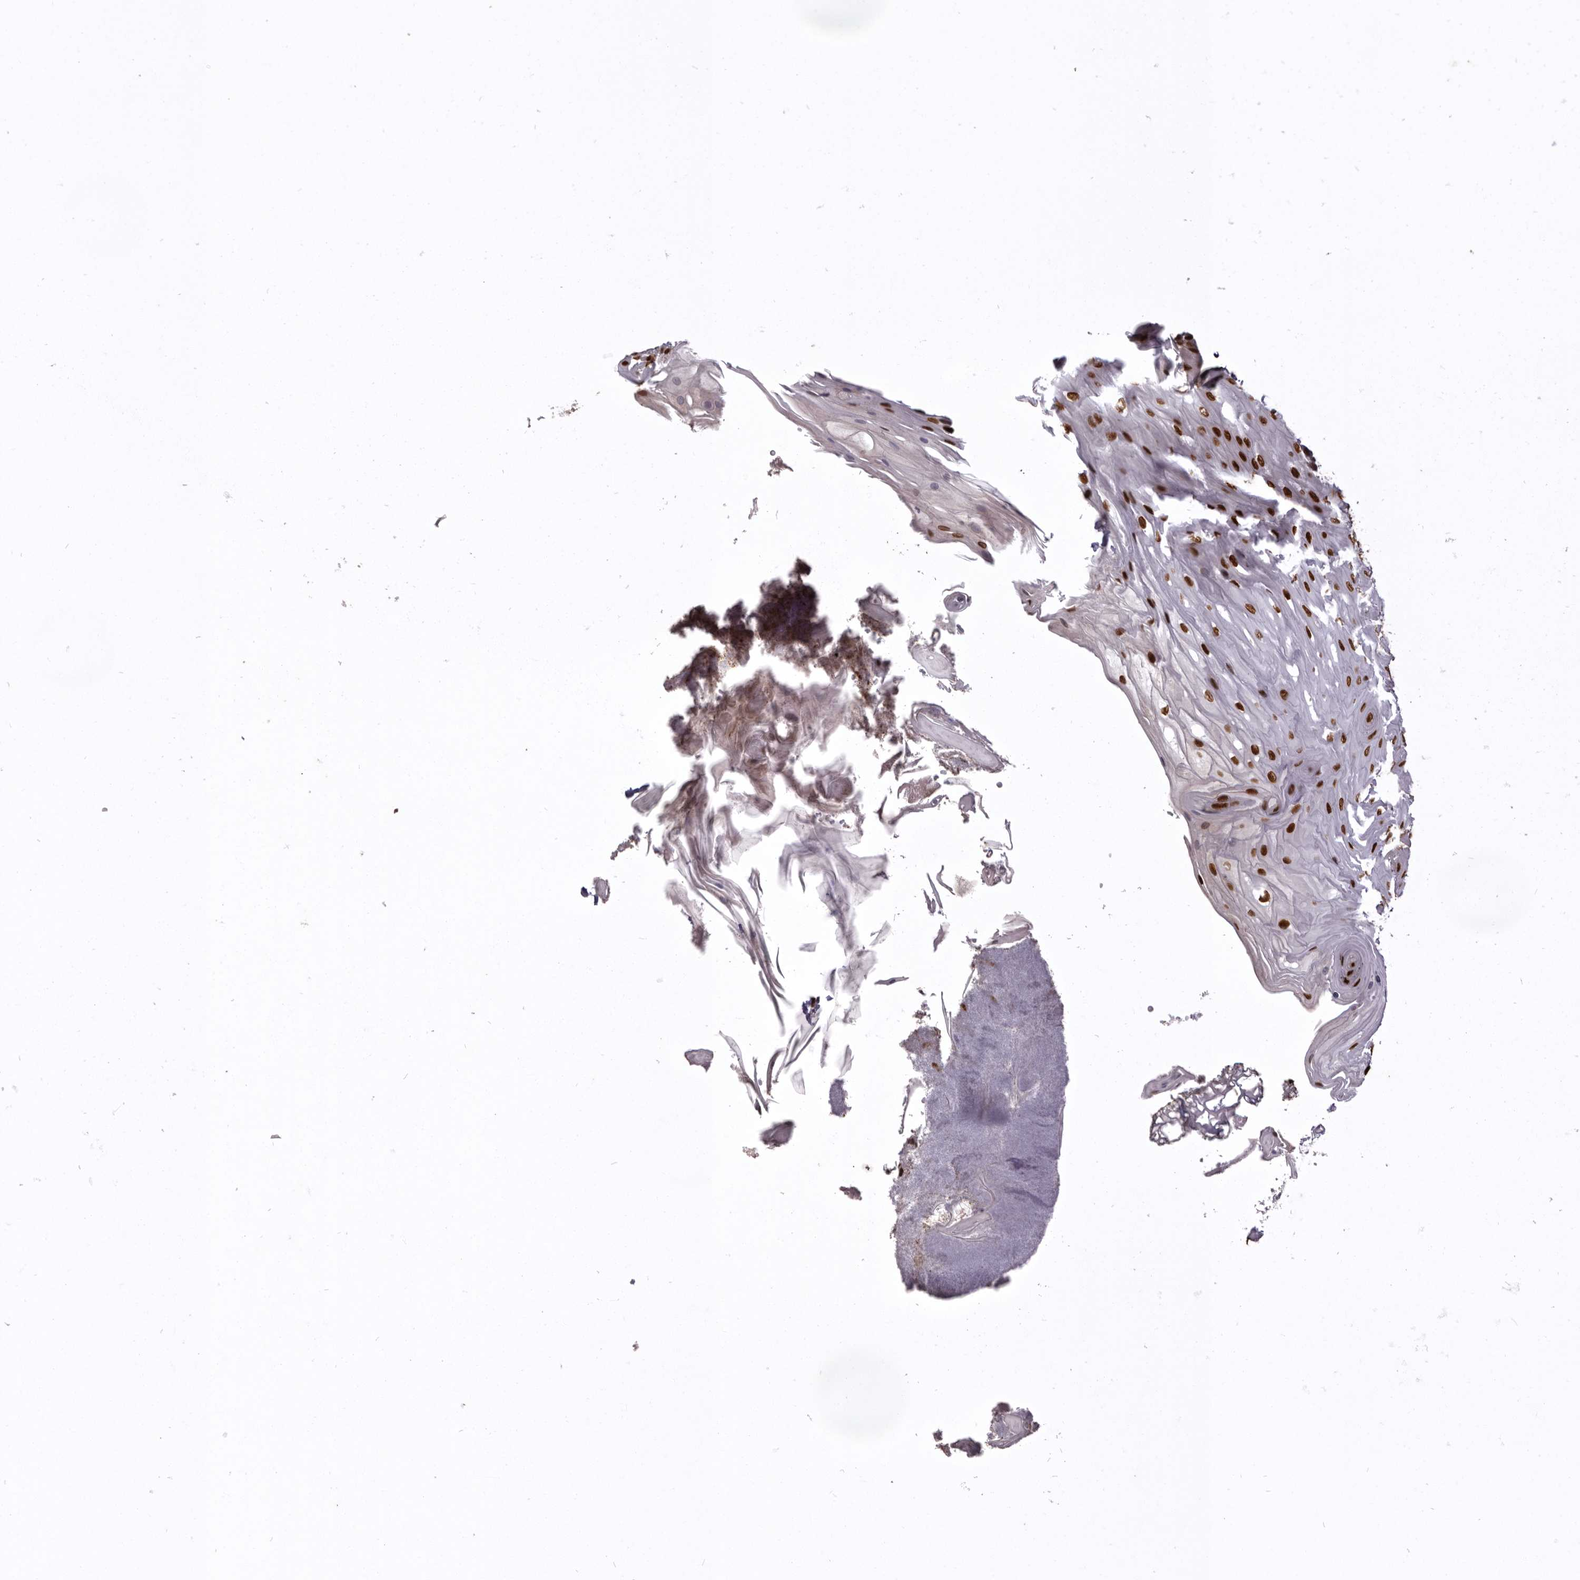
{"staining": {"intensity": "strong", "quantity": ">75%", "location": "nuclear"}, "tissue": "oral mucosa", "cell_type": "Squamous epithelial cells", "image_type": "normal", "snomed": [{"axis": "morphology", "description": "Normal tissue, NOS"}, {"axis": "morphology", "description": "Squamous cell carcinoma, NOS"}, {"axis": "topography", "description": "Skeletal muscle"}, {"axis": "topography", "description": "Oral tissue"}, {"axis": "topography", "description": "Salivary gland"}, {"axis": "topography", "description": "Head-Neck"}], "caption": "Immunohistochemistry (DAB) staining of normal oral mucosa exhibits strong nuclear protein positivity in approximately >75% of squamous epithelial cells. (Stains: DAB (3,3'-diaminobenzidine) in brown, nuclei in blue, Microscopy: brightfield microscopy at high magnification).", "gene": "CHTOP", "patient": {"sex": "male", "age": 54}}